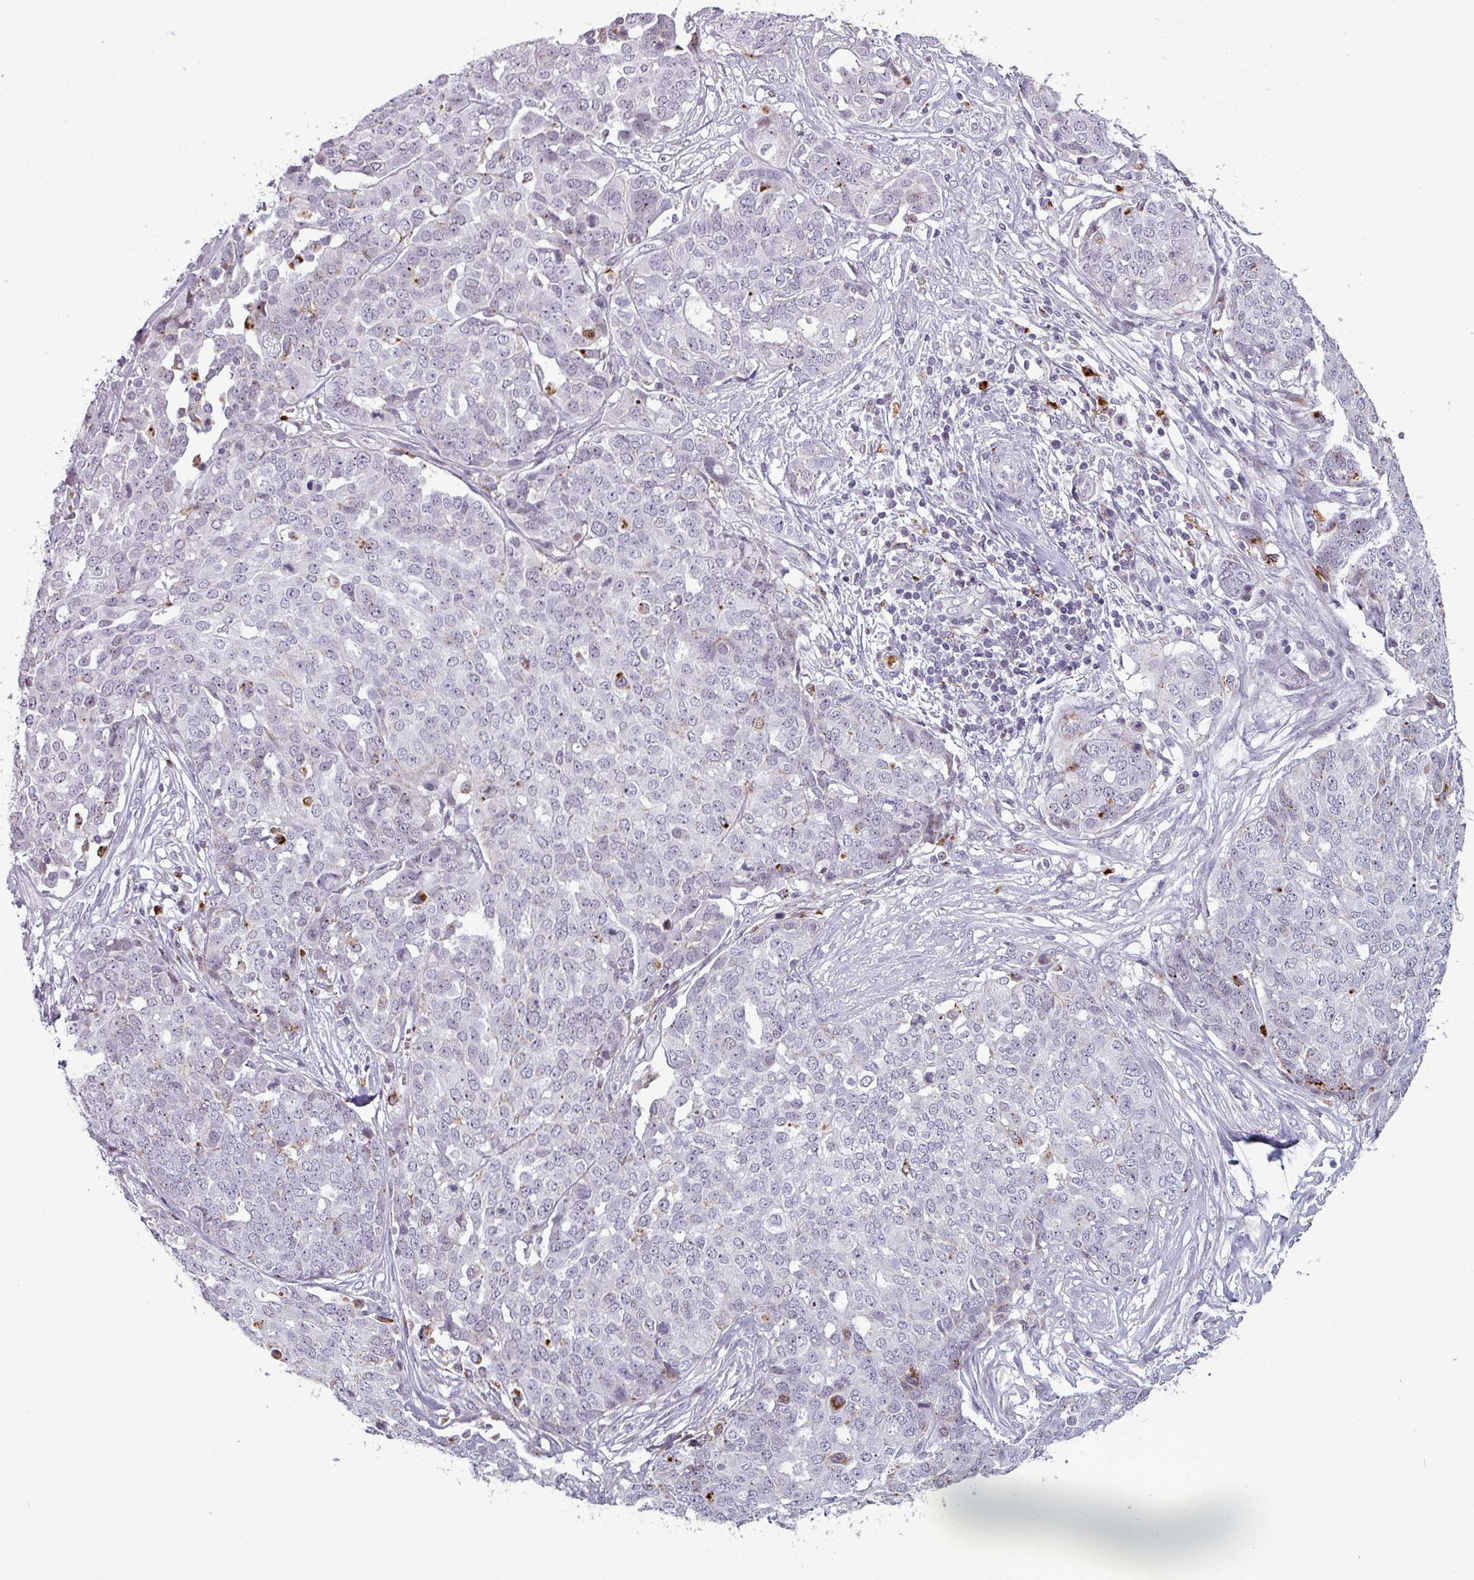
{"staining": {"intensity": "moderate", "quantity": "<25%", "location": "cytoplasmic/membranous"}, "tissue": "ovarian cancer", "cell_type": "Tumor cells", "image_type": "cancer", "snomed": [{"axis": "morphology", "description": "Cystadenocarcinoma, serous, NOS"}, {"axis": "topography", "description": "Soft tissue"}, {"axis": "topography", "description": "Ovary"}], "caption": "DAB (3,3'-diaminobenzidine) immunohistochemical staining of human ovarian cancer exhibits moderate cytoplasmic/membranous protein expression in approximately <25% of tumor cells.", "gene": "TMEFF1", "patient": {"sex": "female", "age": 57}}